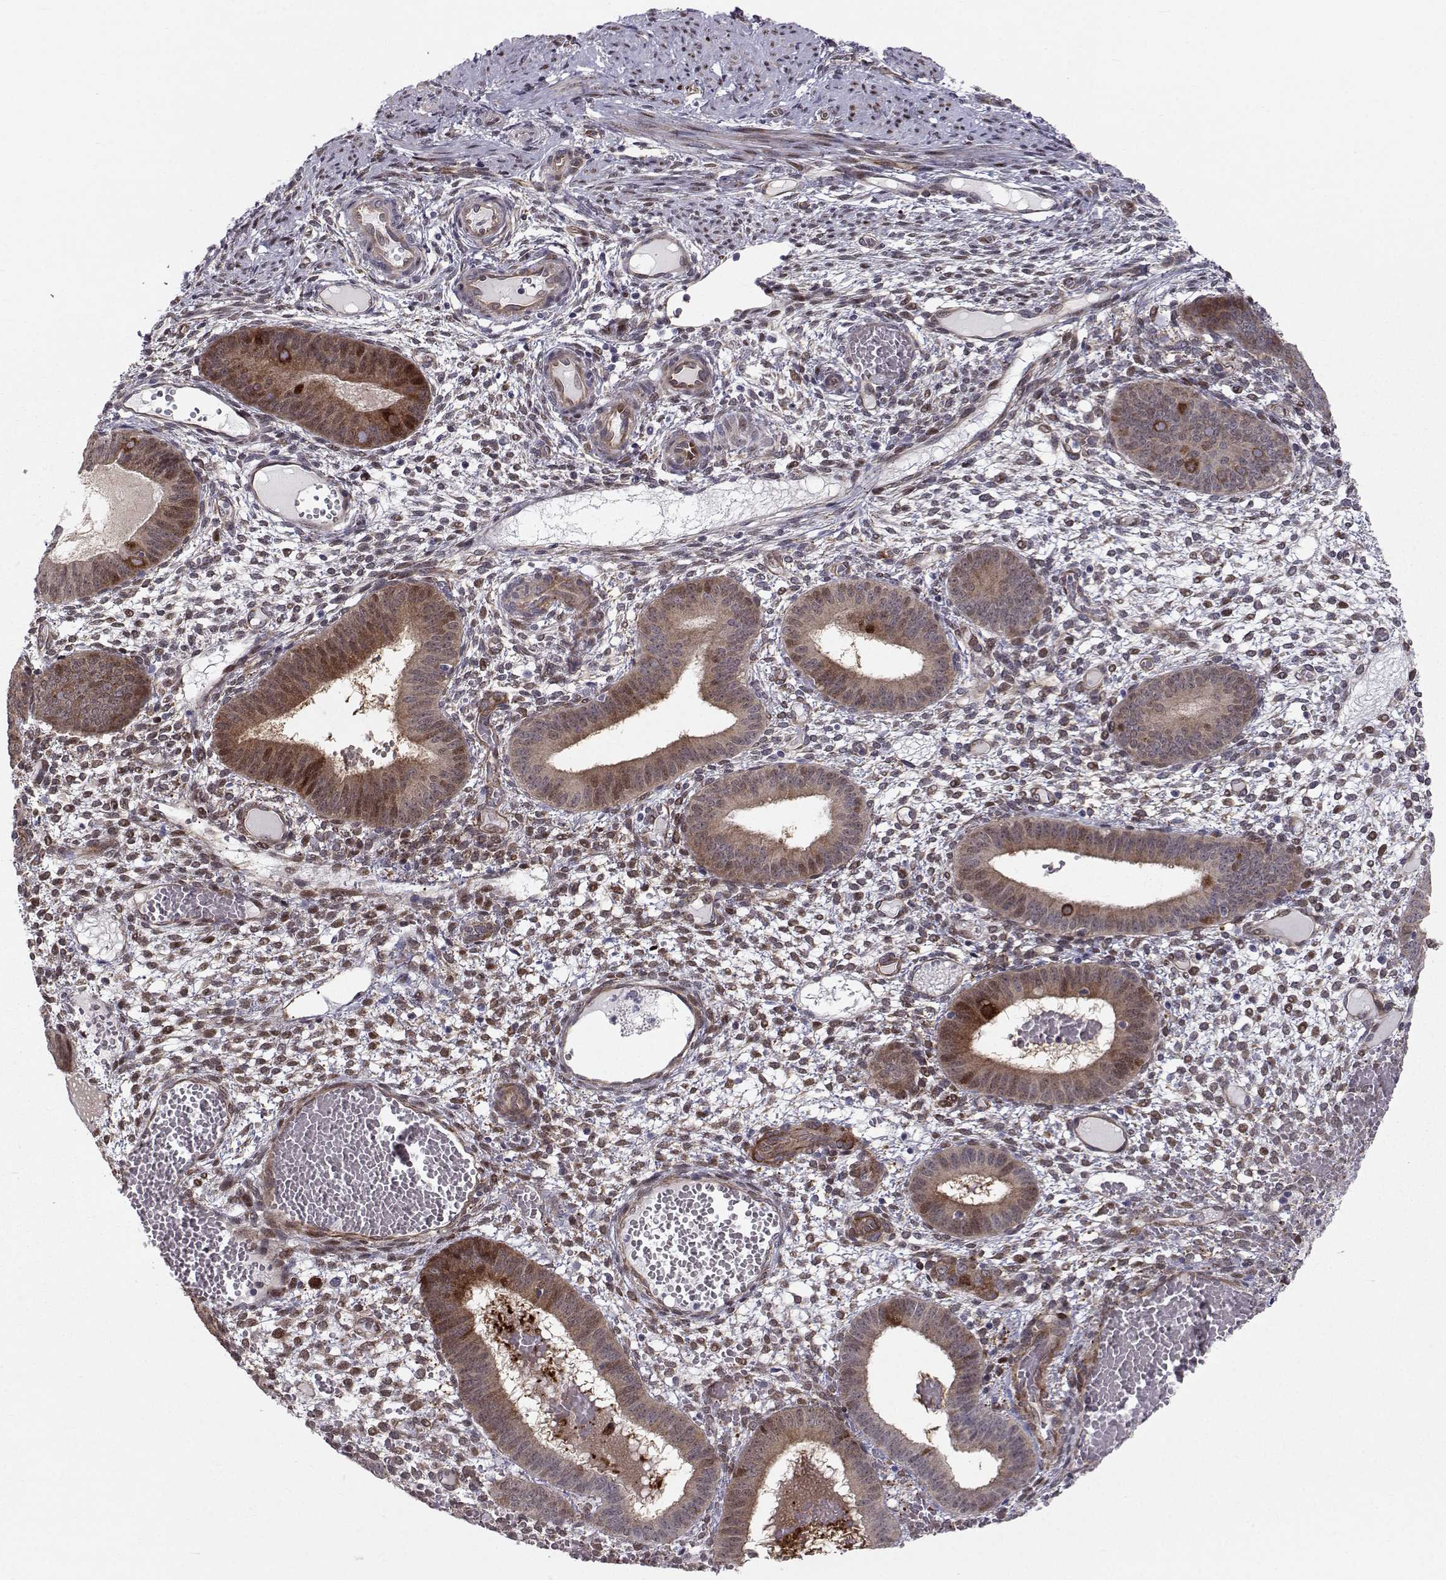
{"staining": {"intensity": "moderate", "quantity": "<25%", "location": "nuclear"}, "tissue": "endometrium", "cell_type": "Cells in endometrial stroma", "image_type": "normal", "snomed": [{"axis": "morphology", "description": "Normal tissue, NOS"}, {"axis": "topography", "description": "Endometrium"}], "caption": "This image demonstrates IHC staining of normal human endometrium, with low moderate nuclear expression in about <25% of cells in endometrial stroma.", "gene": "HSP90AB1", "patient": {"sex": "female", "age": 42}}